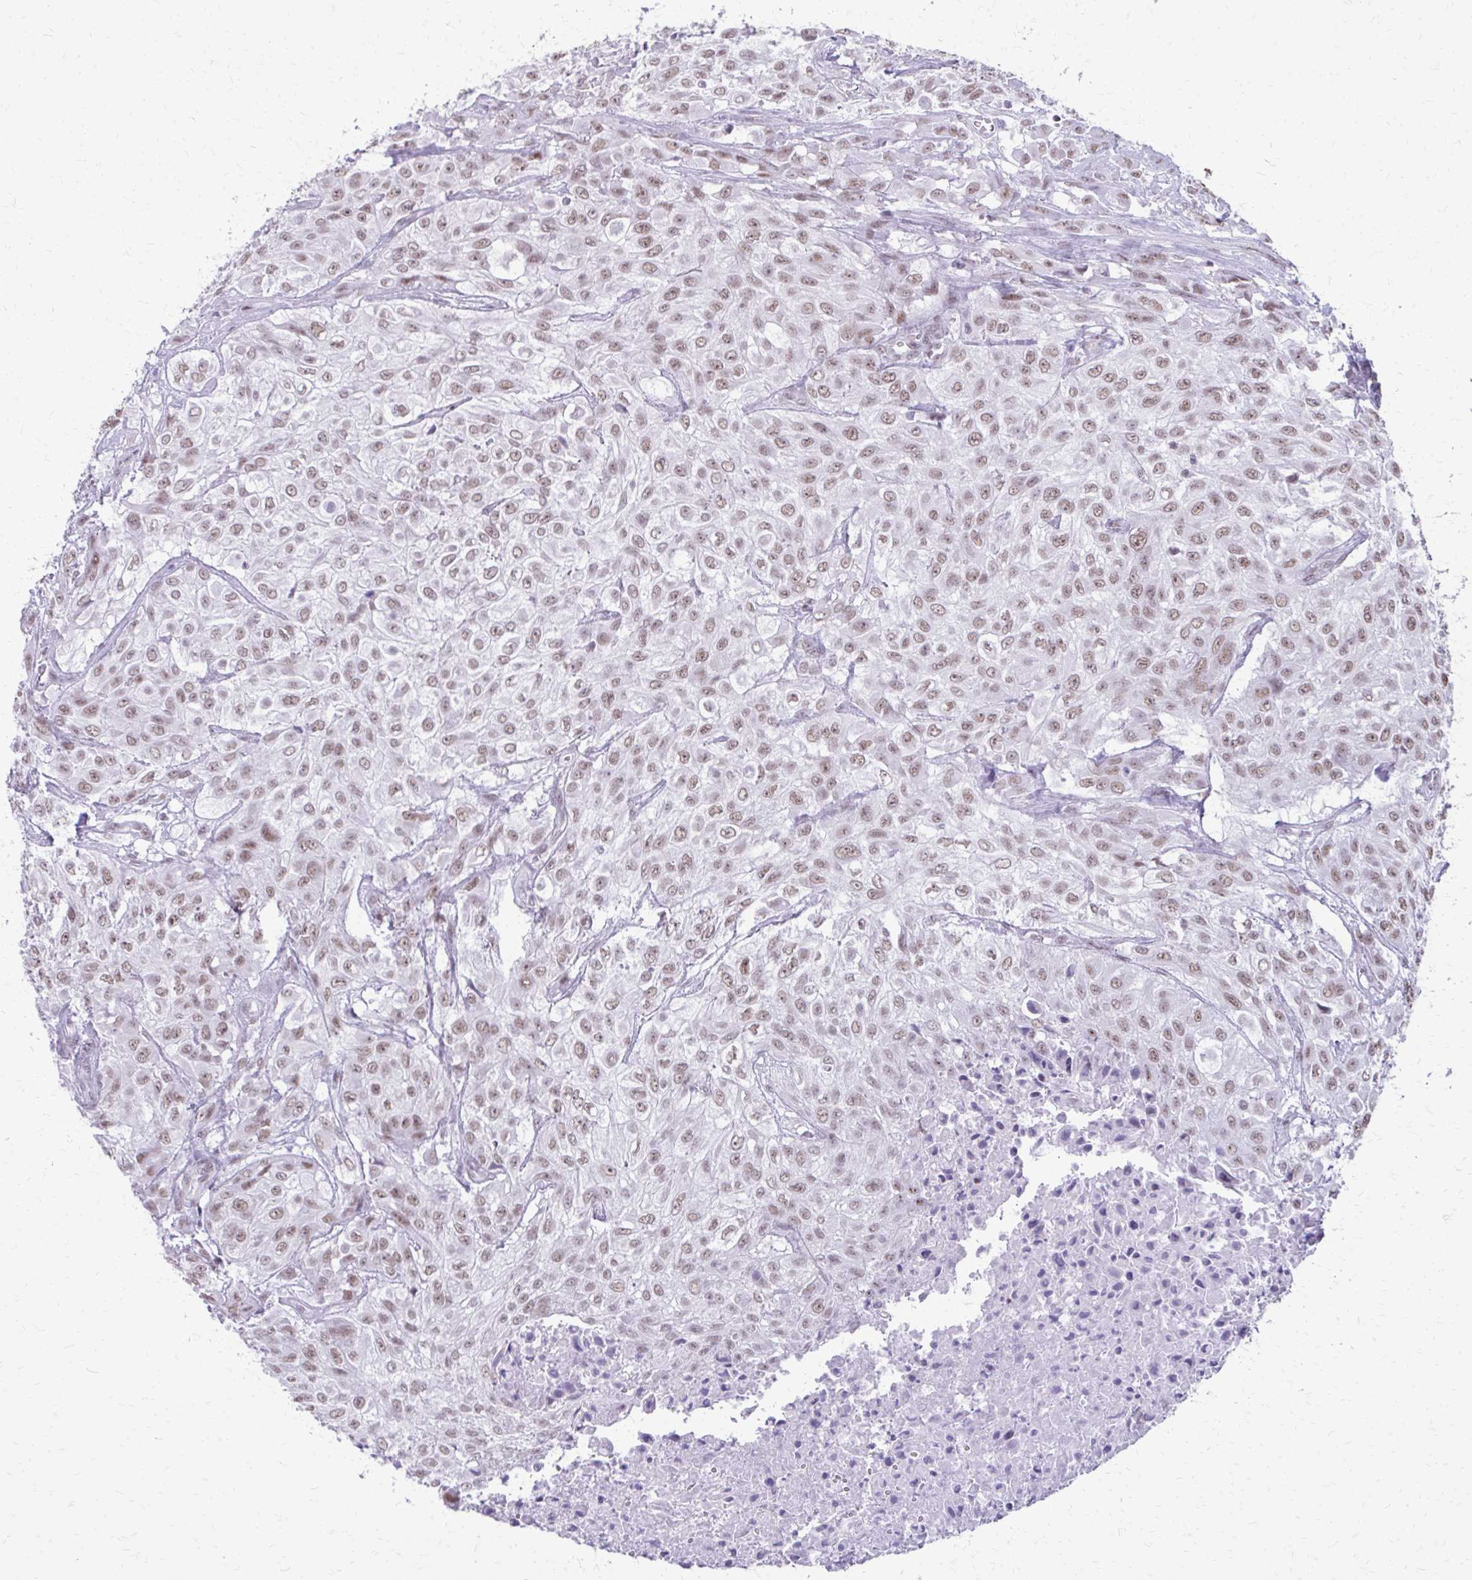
{"staining": {"intensity": "weak", "quantity": ">75%", "location": "nuclear"}, "tissue": "urothelial cancer", "cell_type": "Tumor cells", "image_type": "cancer", "snomed": [{"axis": "morphology", "description": "Urothelial carcinoma, High grade"}, {"axis": "topography", "description": "Urinary bladder"}], "caption": "This histopathology image shows urothelial cancer stained with immunohistochemistry to label a protein in brown. The nuclear of tumor cells show weak positivity for the protein. Nuclei are counter-stained blue.", "gene": "SS18", "patient": {"sex": "male", "age": 57}}